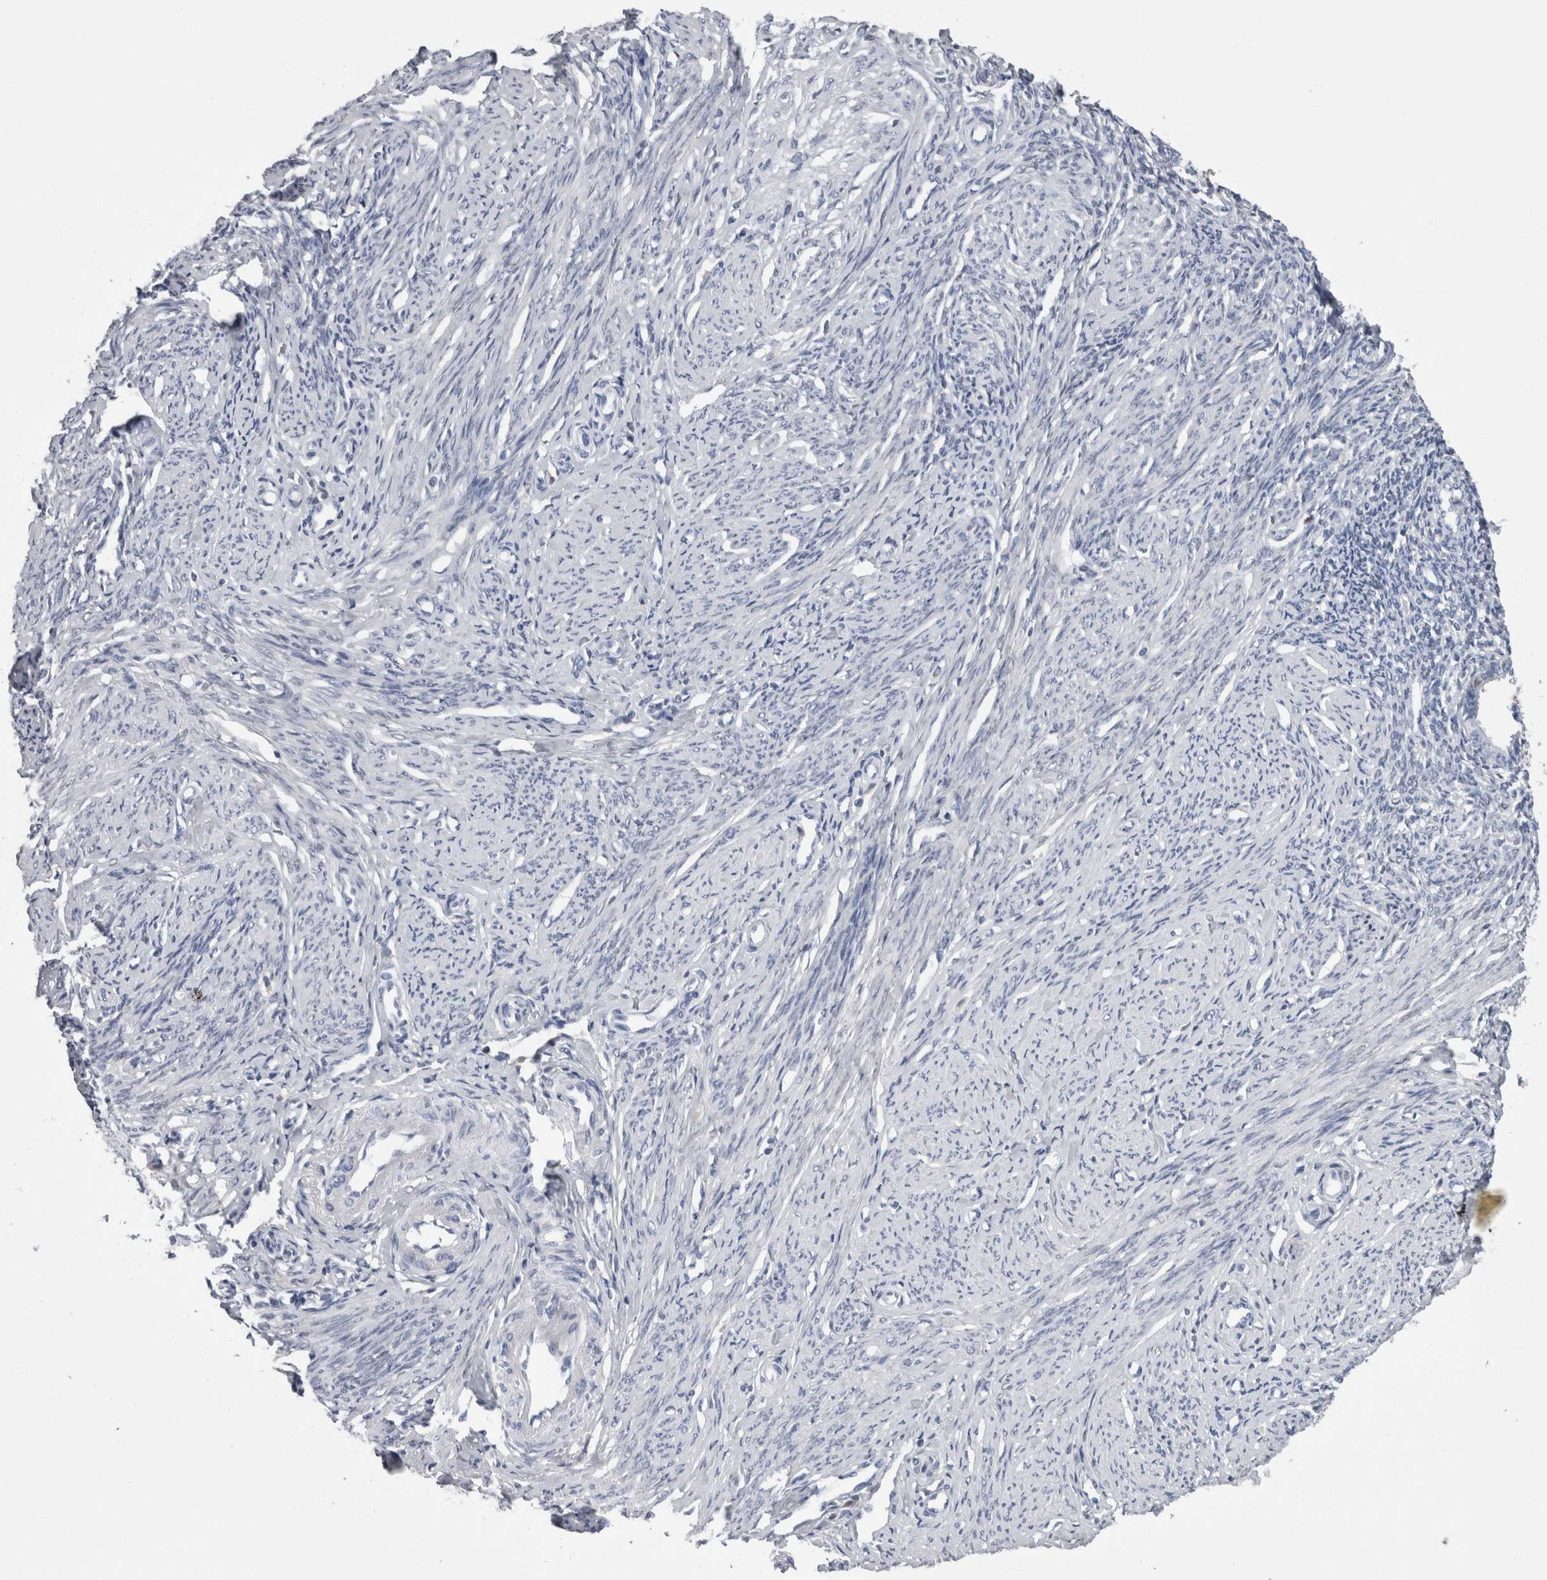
{"staining": {"intensity": "negative", "quantity": "none", "location": "none"}, "tissue": "endometrium", "cell_type": "Cells in endometrial stroma", "image_type": "normal", "snomed": [{"axis": "morphology", "description": "Normal tissue, NOS"}, {"axis": "topography", "description": "Endometrium"}], "caption": "The immunohistochemistry (IHC) photomicrograph has no significant staining in cells in endometrial stroma of endometrium. The staining is performed using DAB brown chromogen with nuclei counter-stained in using hematoxylin.", "gene": "CA8", "patient": {"sex": "female", "age": 56}}